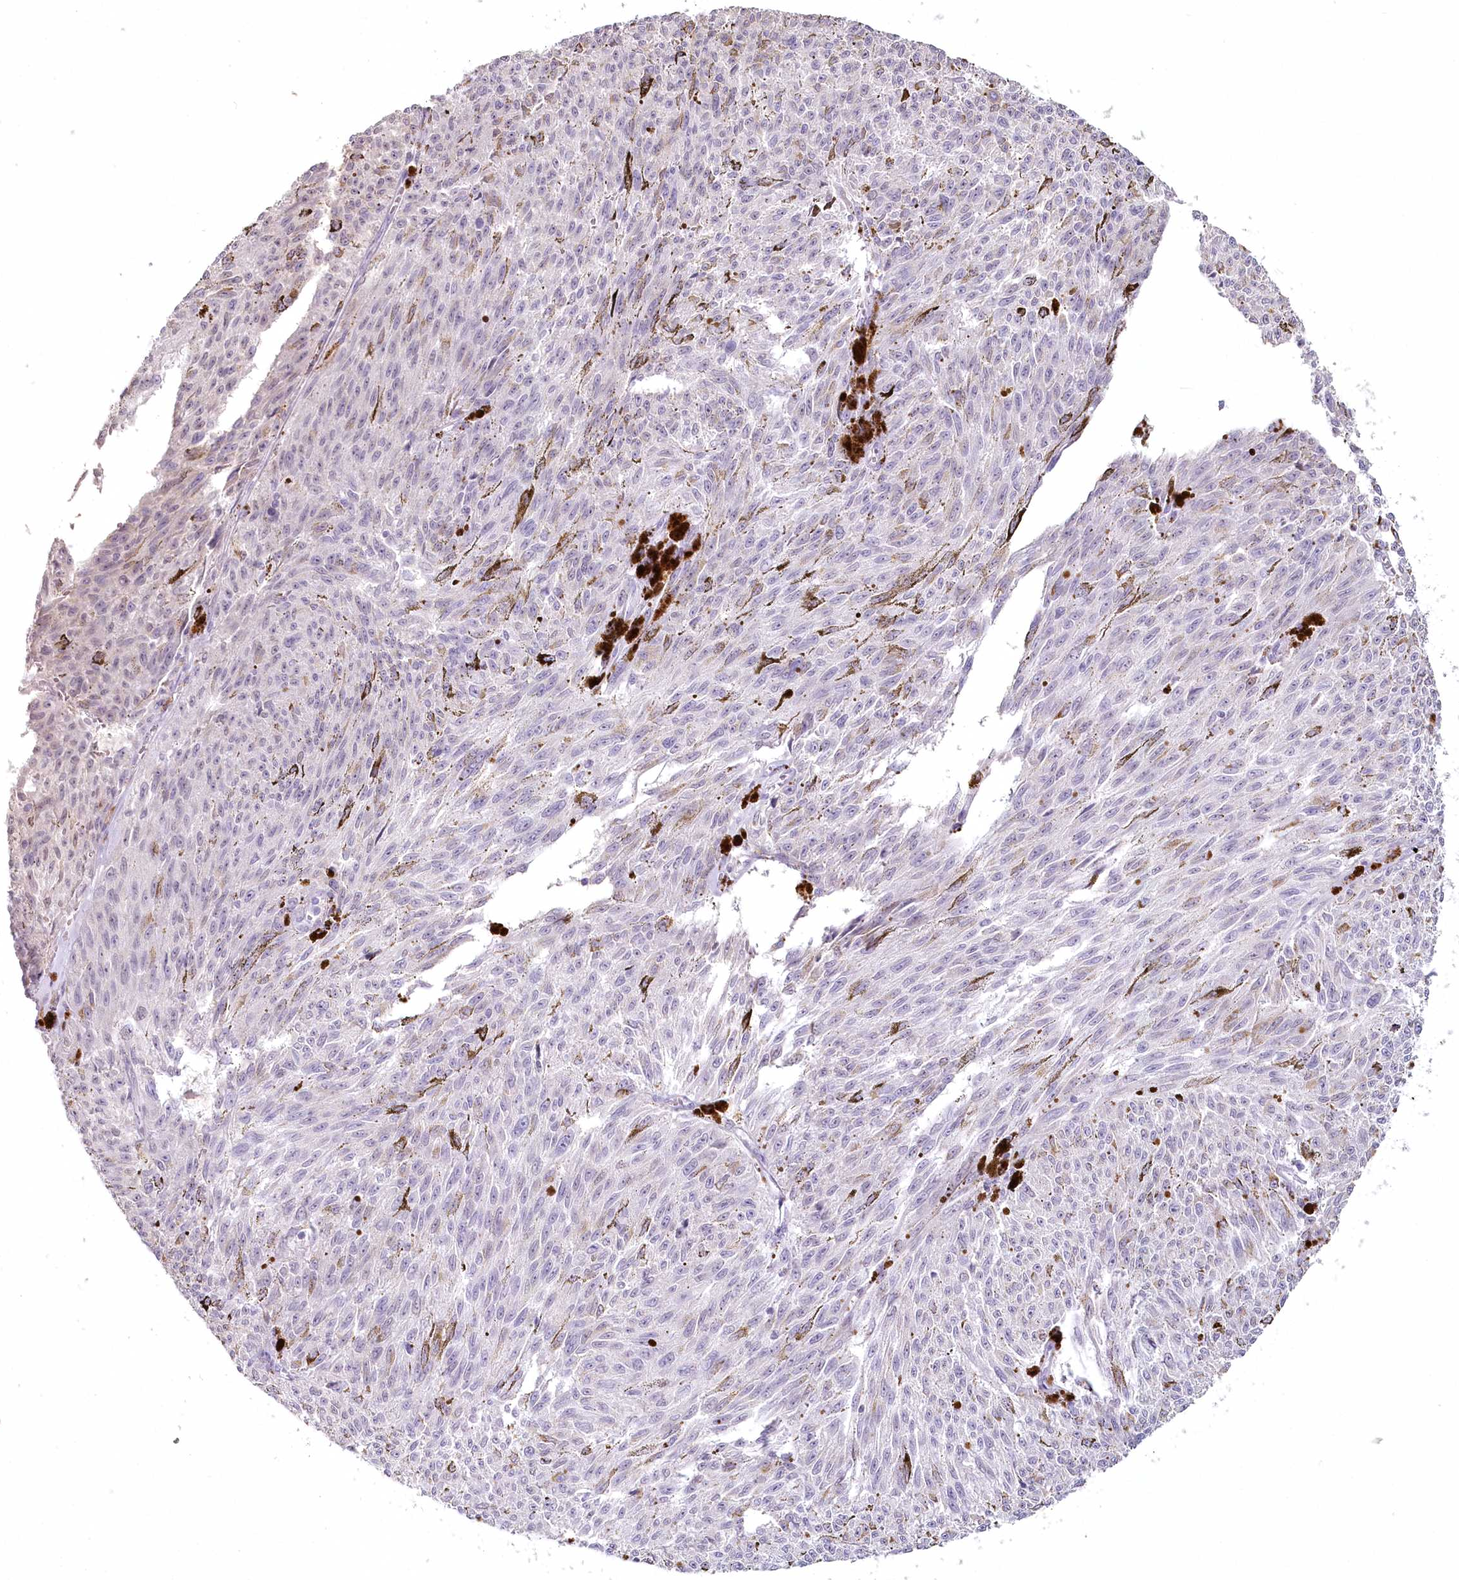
{"staining": {"intensity": "negative", "quantity": "none", "location": "none"}, "tissue": "melanoma", "cell_type": "Tumor cells", "image_type": "cancer", "snomed": [{"axis": "morphology", "description": "Malignant melanoma, NOS"}, {"axis": "topography", "description": "Skin"}], "caption": "Immunohistochemical staining of human melanoma shows no significant staining in tumor cells.", "gene": "USP11", "patient": {"sex": "female", "age": 72}}